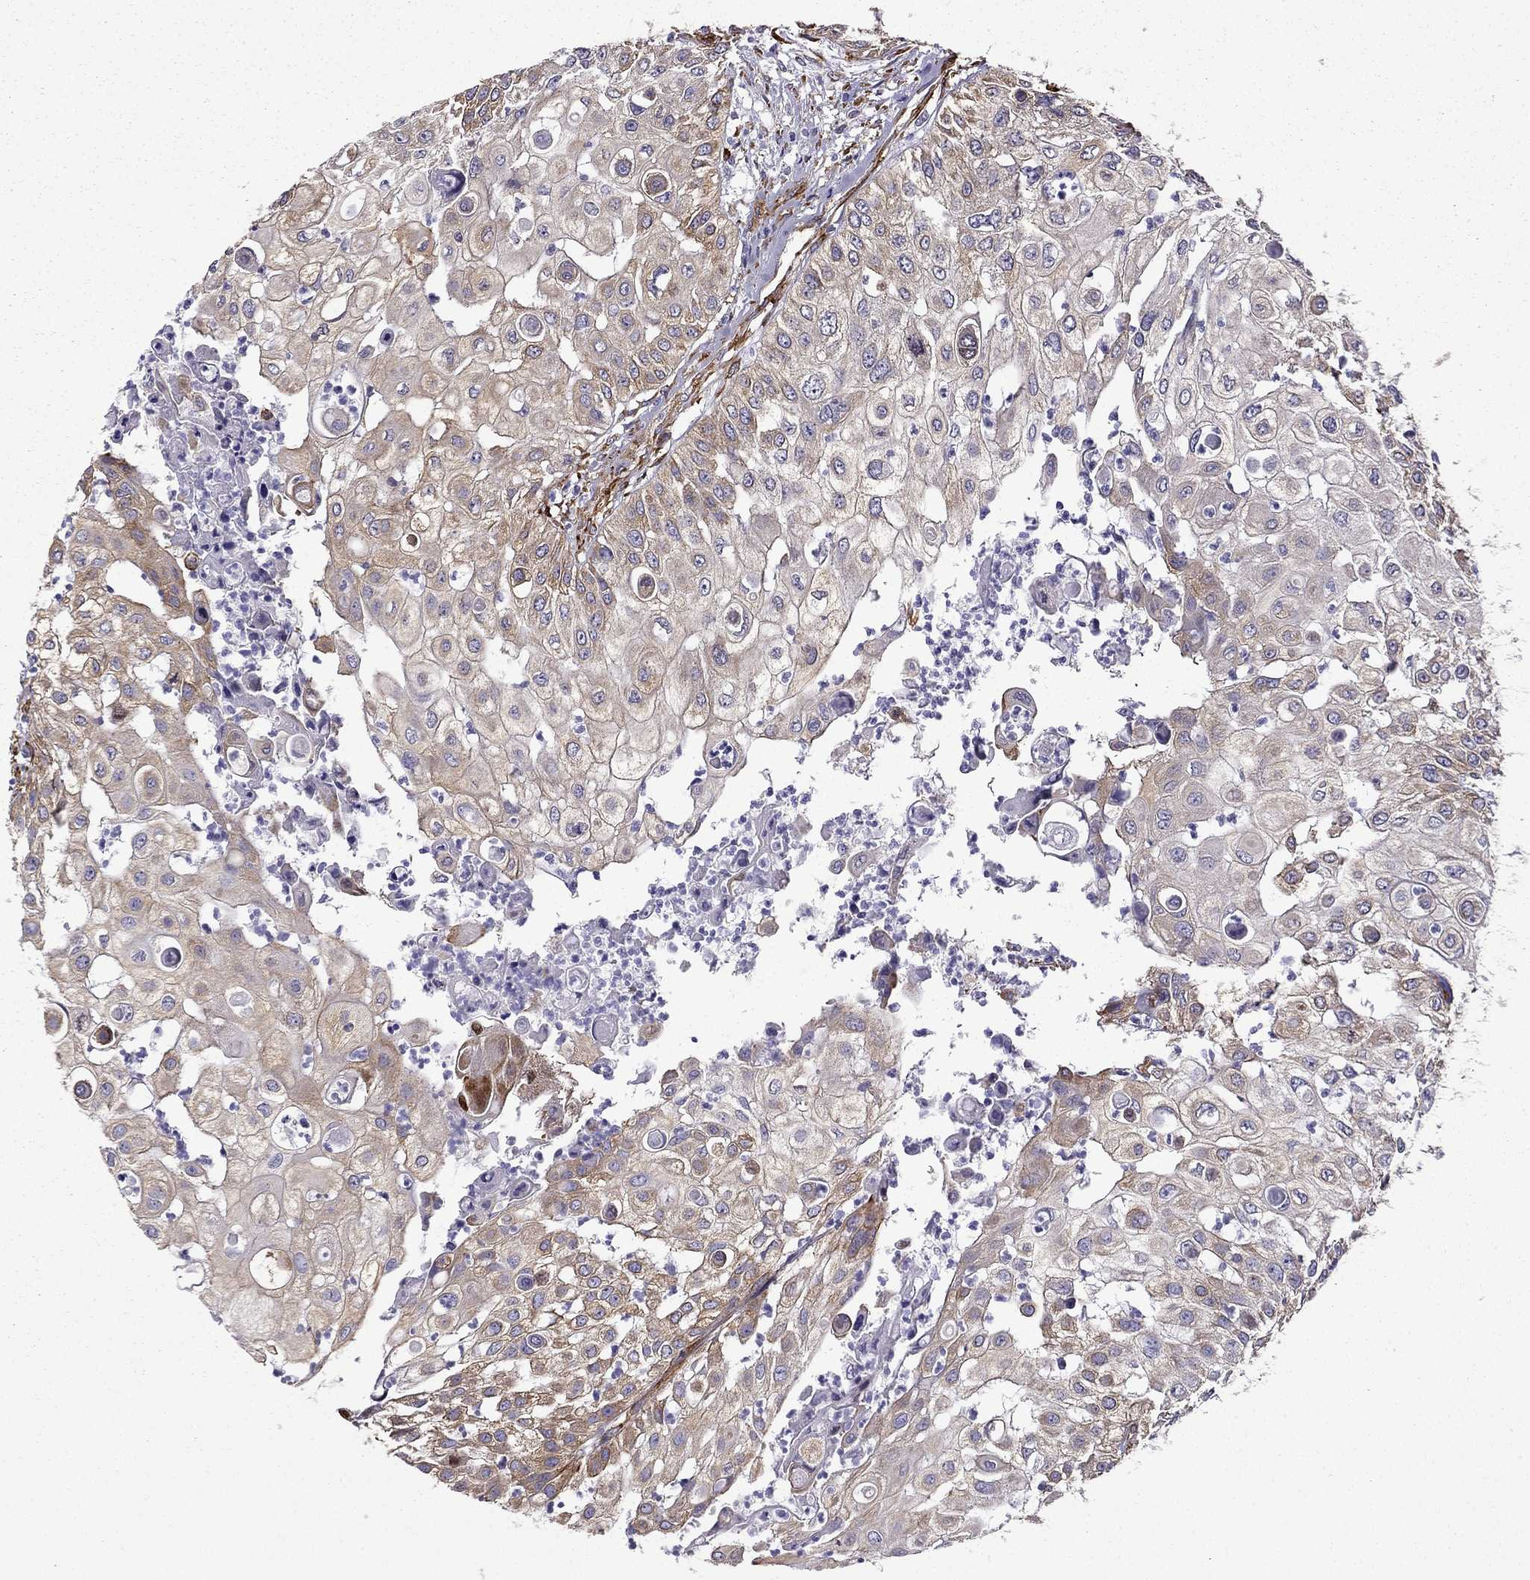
{"staining": {"intensity": "weak", "quantity": "25%-75%", "location": "cytoplasmic/membranous"}, "tissue": "urothelial cancer", "cell_type": "Tumor cells", "image_type": "cancer", "snomed": [{"axis": "morphology", "description": "Urothelial carcinoma, High grade"}, {"axis": "topography", "description": "Urinary bladder"}], "caption": "Immunohistochemistry (IHC) micrograph of urothelial cancer stained for a protein (brown), which displays low levels of weak cytoplasmic/membranous staining in approximately 25%-75% of tumor cells.", "gene": "MAP4", "patient": {"sex": "female", "age": 79}}